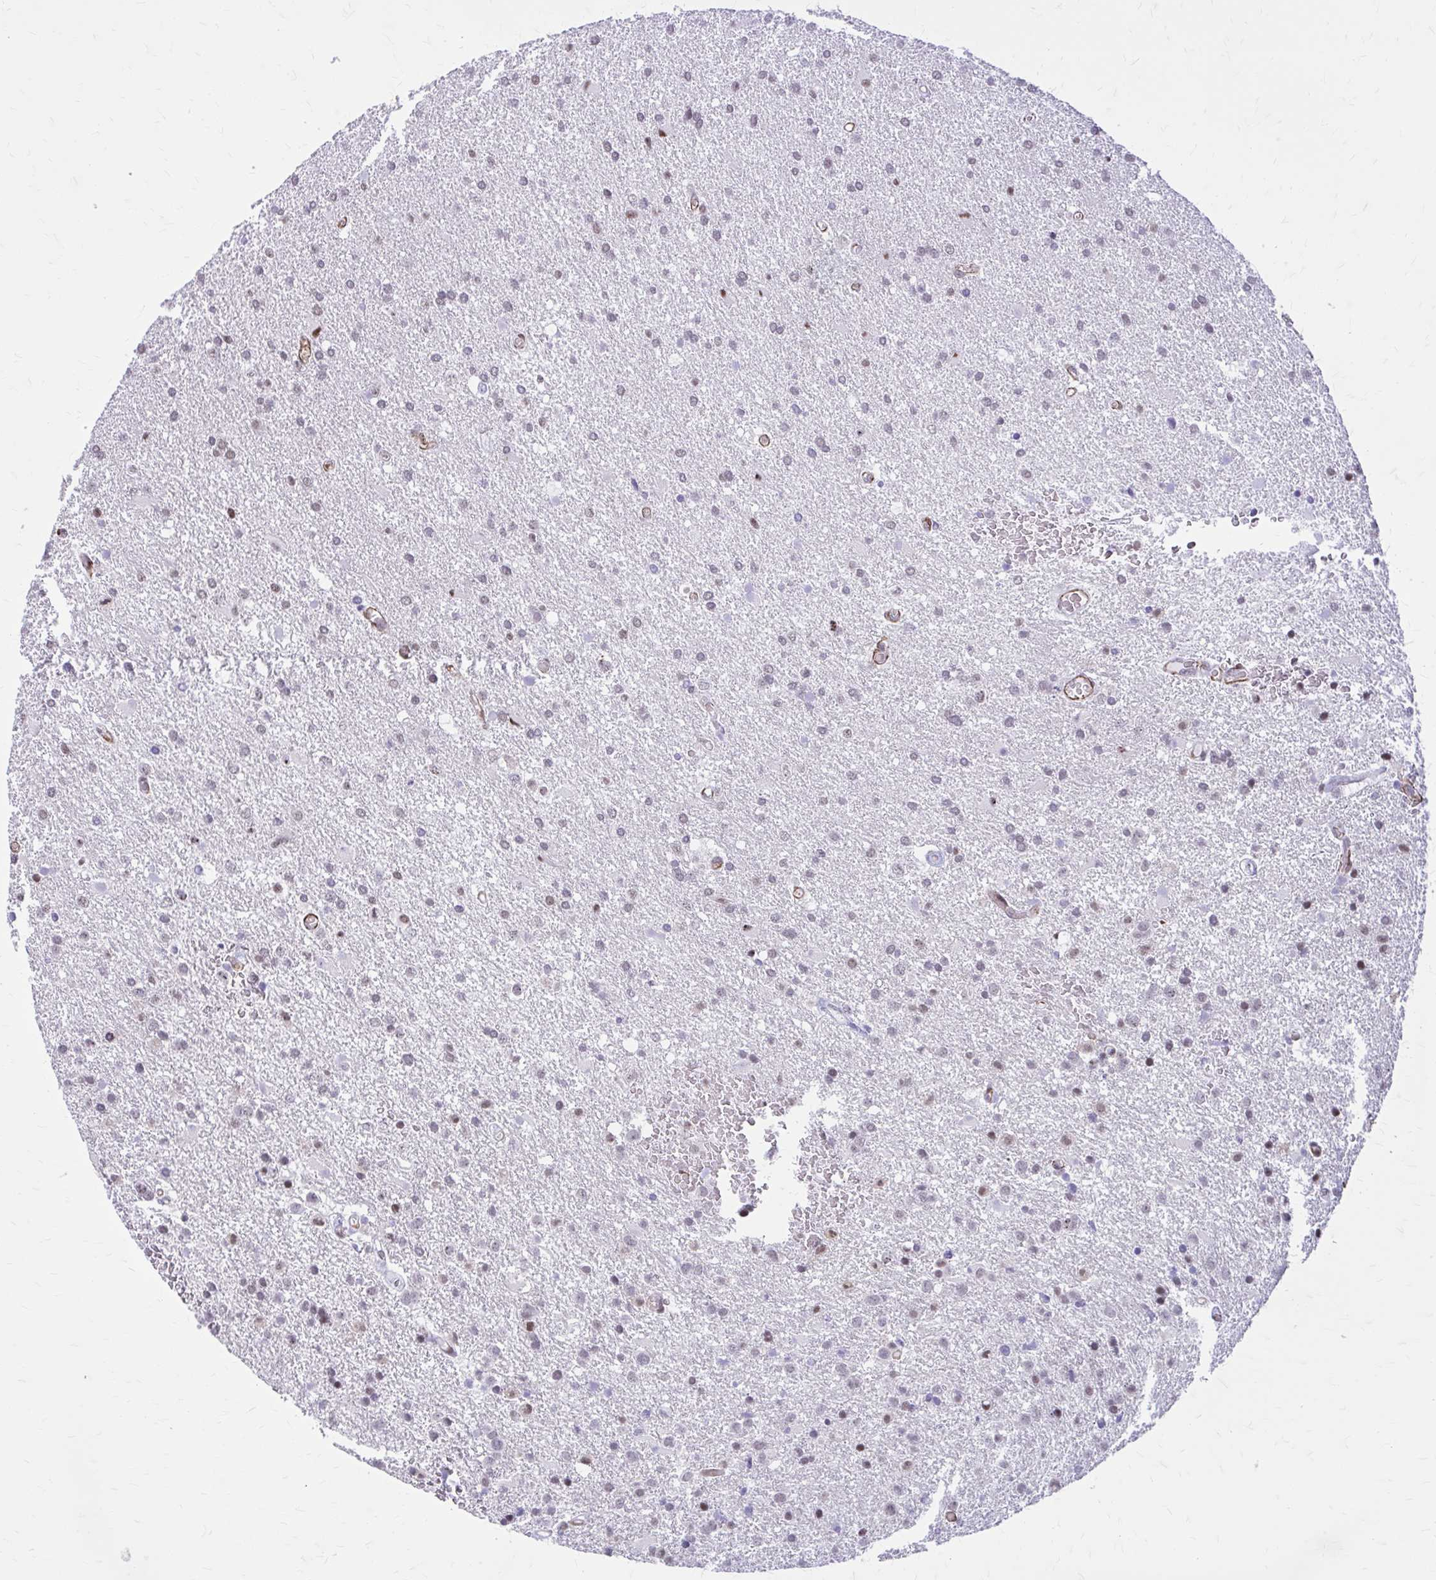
{"staining": {"intensity": "weak", "quantity": "<25%", "location": "nuclear"}, "tissue": "glioma", "cell_type": "Tumor cells", "image_type": "cancer", "snomed": [{"axis": "morphology", "description": "Glioma, malignant, High grade"}, {"axis": "topography", "description": "Brain"}], "caption": "High power microscopy histopathology image of an immunohistochemistry (IHC) photomicrograph of glioma, revealing no significant staining in tumor cells. Nuclei are stained in blue.", "gene": "NRBF2", "patient": {"sex": "male", "age": 68}}